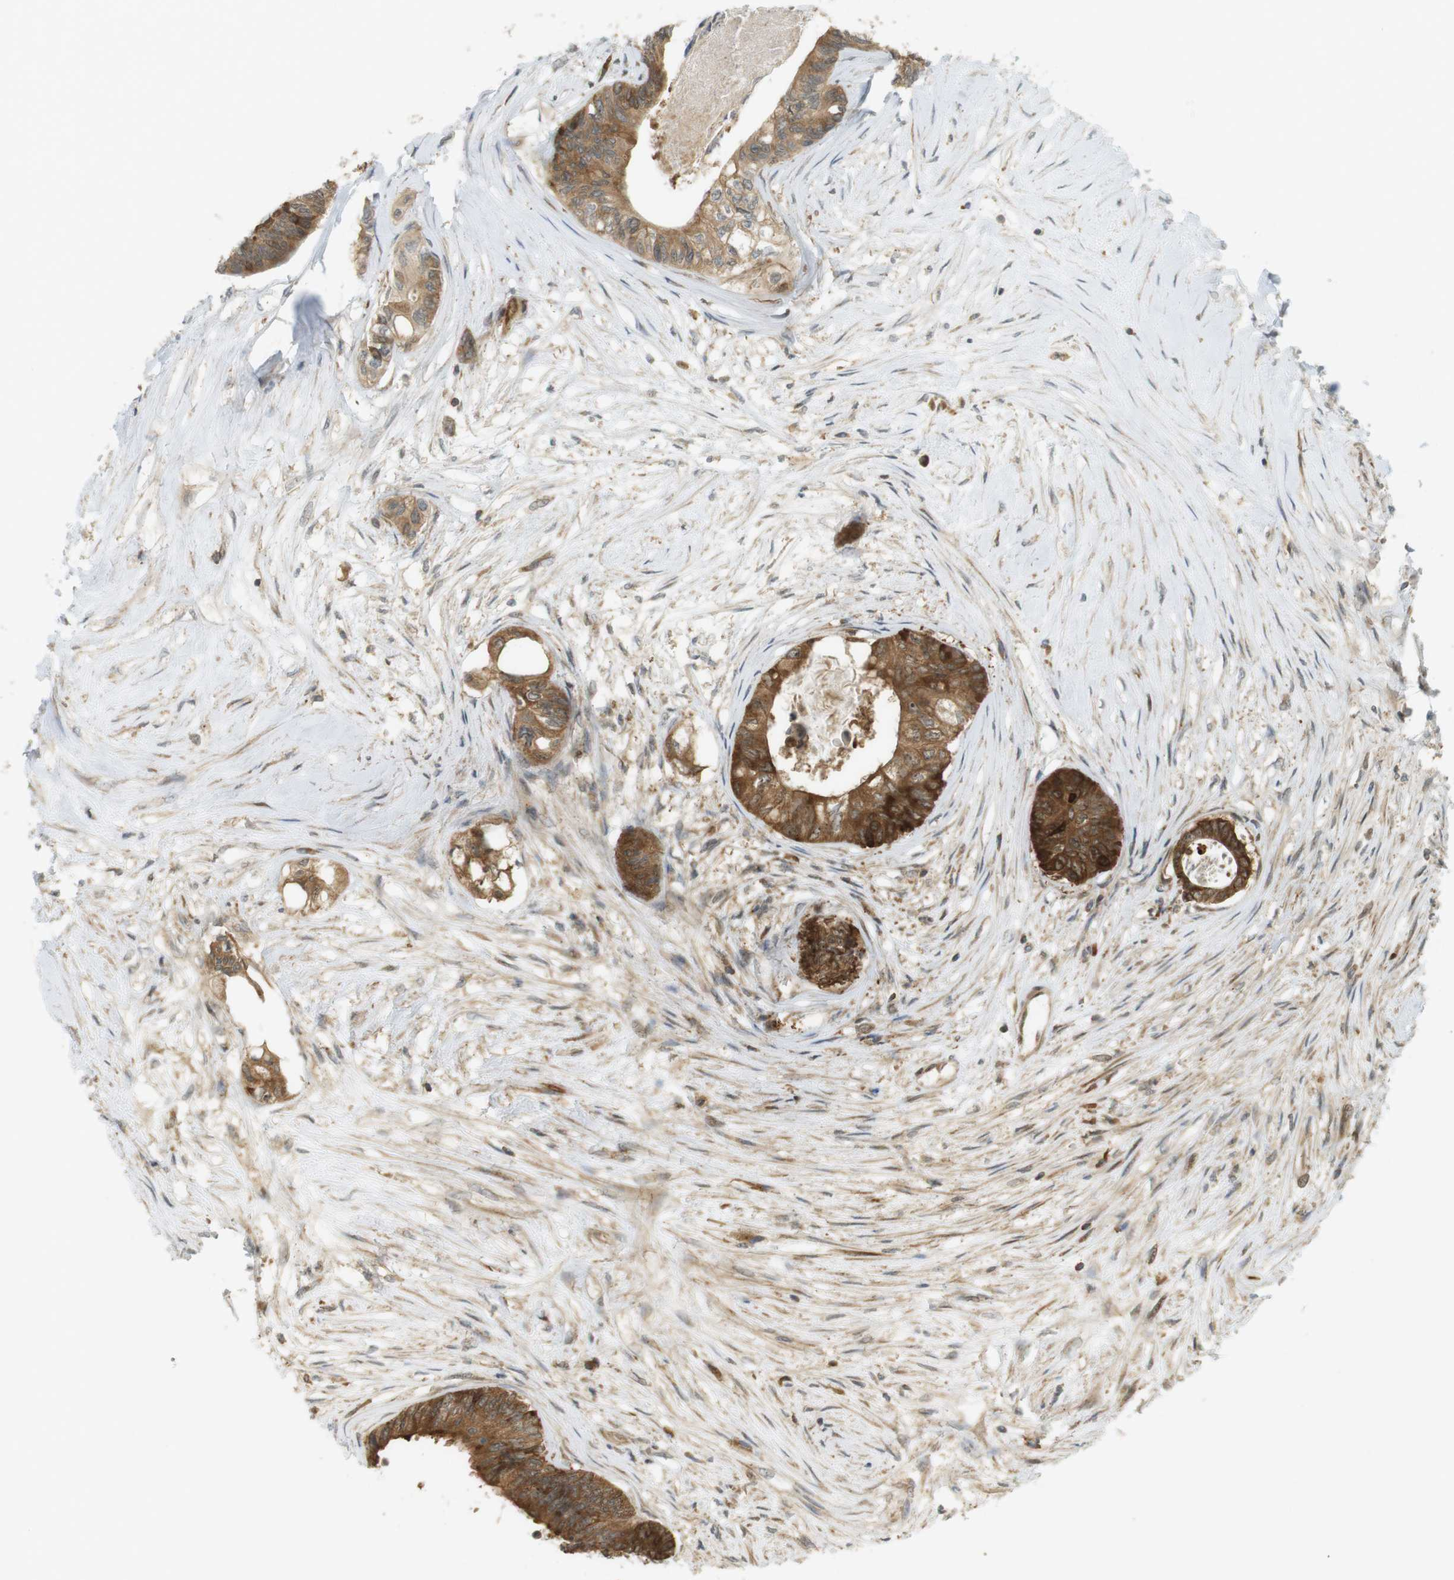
{"staining": {"intensity": "strong", "quantity": ">75%", "location": "cytoplasmic/membranous,nuclear"}, "tissue": "colorectal cancer", "cell_type": "Tumor cells", "image_type": "cancer", "snomed": [{"axis": "morphology", "description": "Adenocarcinoma, NOS"}, {"axis": "topography", "description": "Rectum"}], "caption": "Colorectal cancer (adenocarcinoma) tissue shows strong cytoplasmic/membranous and nuclear expression in about >75% of tumor cells, visualized by immunohistochemistry.", "gene": "PA2G4", "patient": {"sex": "male", "age": 63}}